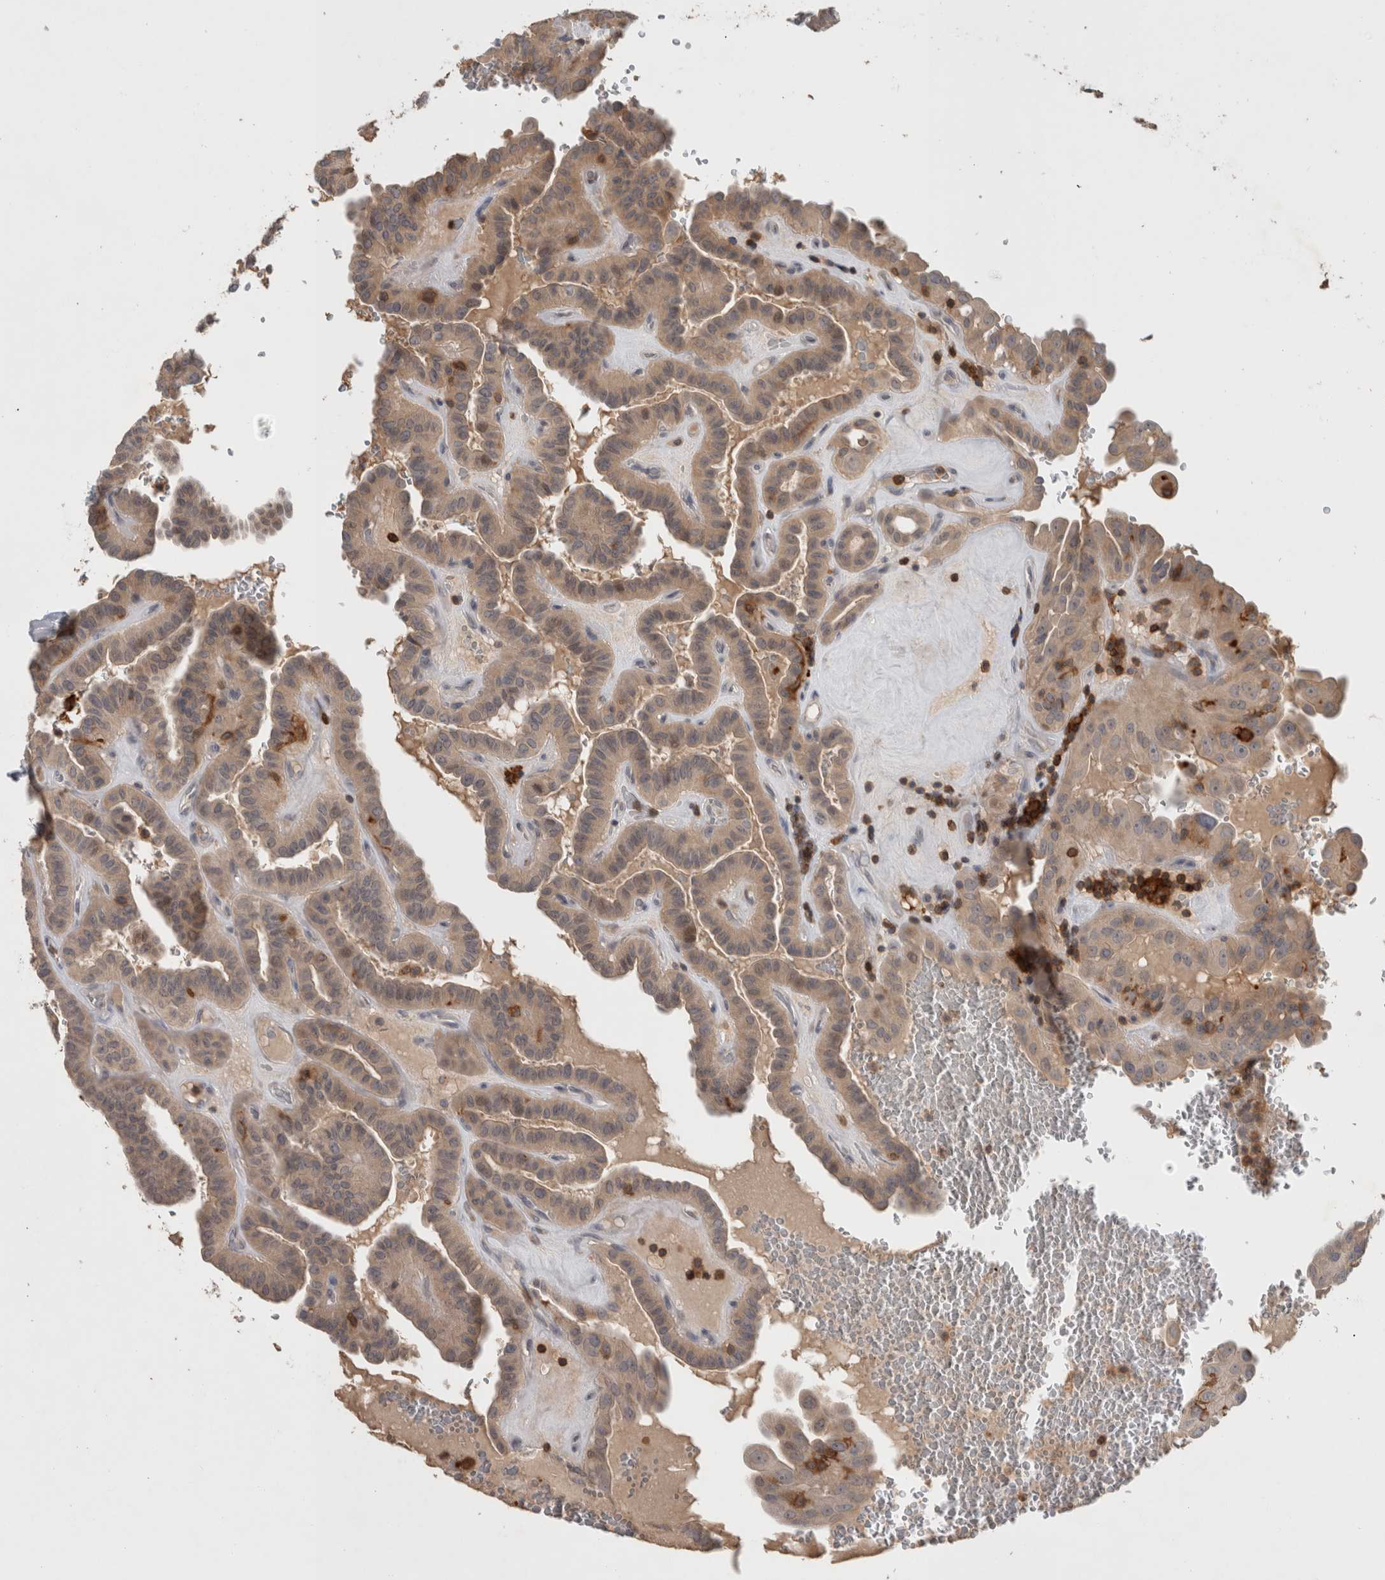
{"staining": {"intensity": "weak", "quantity": ">75%", "location": "cytoplasmic/membranous"}, "tissue": "thyroid cancer", "cell_type": "Tumor cells", "image_type": "cancer", "snomed": [{"axis": "morphology", "description": "Papillary adenocarcinoma, NOS"}, {"axis": "topography", "description": "Thyroid gland"}], "caption": "Immunohistochemistry (IHC) micrograph of human thyroid papillary adenocarcinoma stained for a protein (brown), which shows low levels of weak cytoplasmic/membranous expression in approximately >75% of tumor cells.", "gene": "GFRA2", "patient": {"sex": "male", "age": 77}}